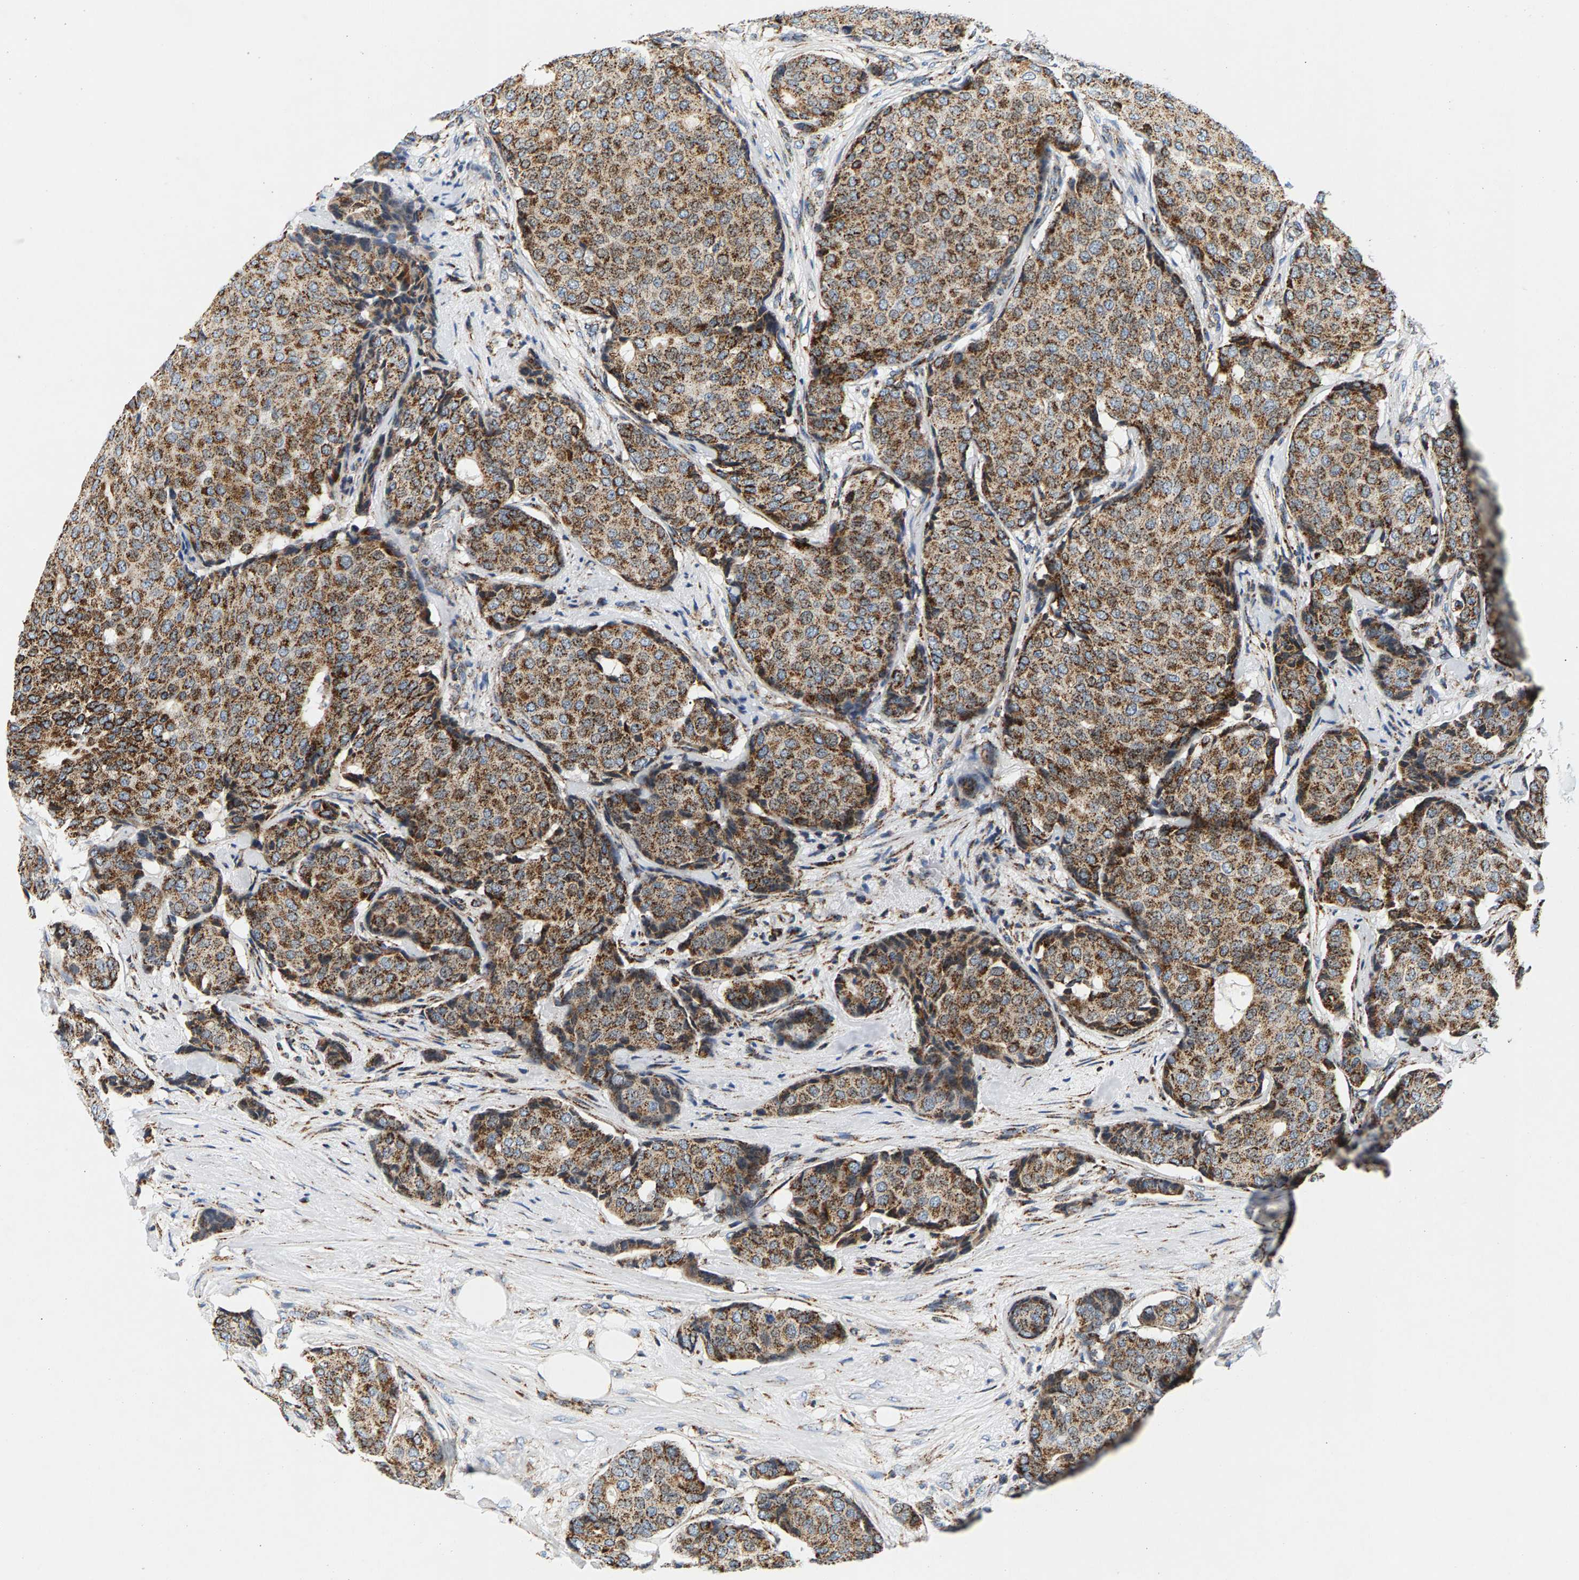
{"staining": {"intensity": "moderate", "quantity": ">75%", "location": "cytoplasmic/membranous"}, "tissue": "breast cancer", "cell_type": "Tumor cells", "image_type": "cancer", "snomed": [{"axis": "morphology", "description": "Duct carcinoma"}, {"axis": "topography", "description": "Breast"}], "caption": "An immunohistochemistry (IHC) photomicrograph of tumor tissue is shown. Protein staining in brown highlights moderate cytoplasmic/membranous positivity in intraductal carcinoma (breast) within tumor cells.", "gene": "PDE1A", "patient": {"sex": "female", "age": 75}}